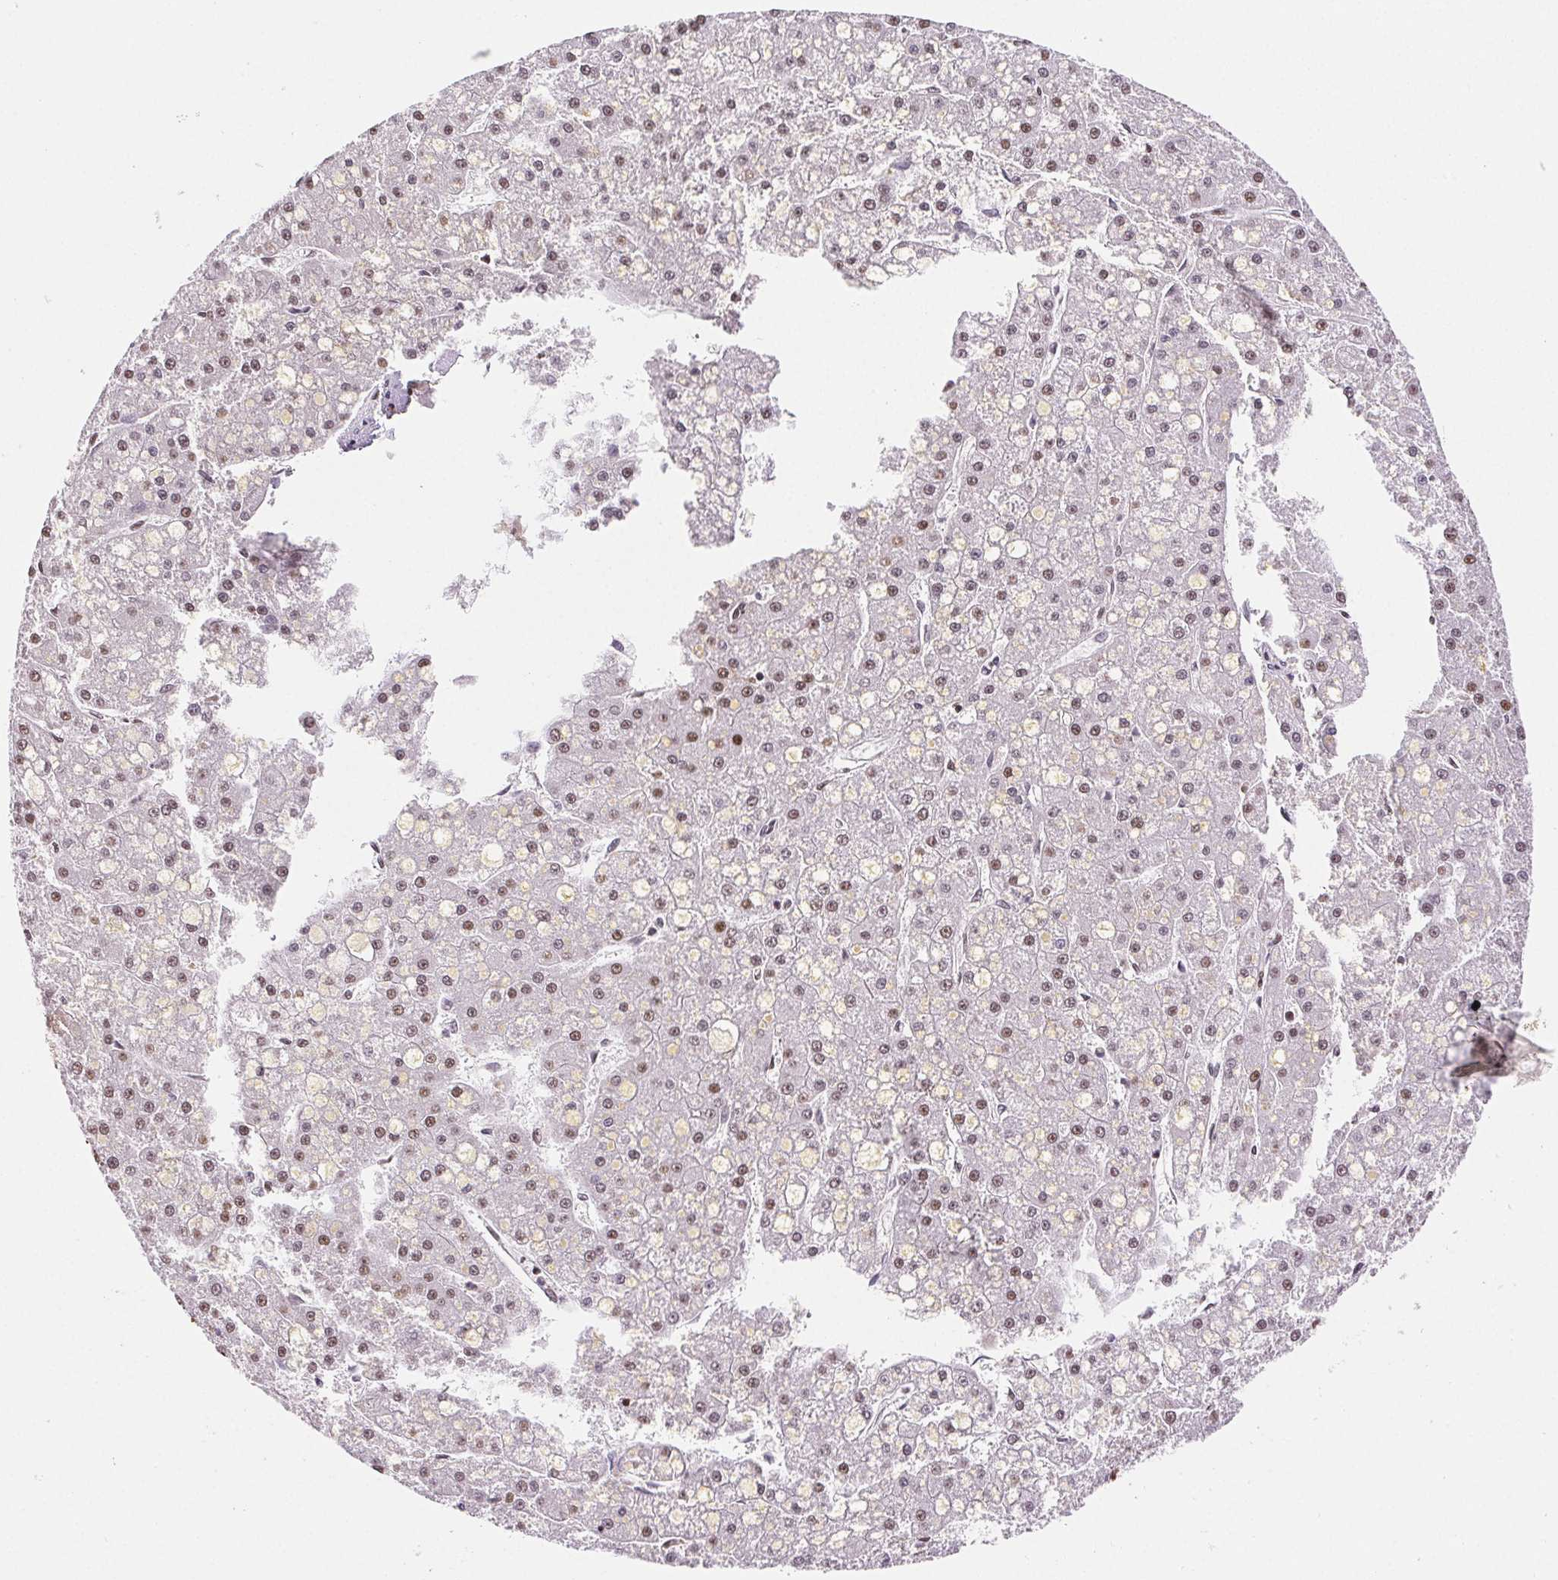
{"staining": {"intensity": "weak", "quantity": ">75%", "location": "nuclear"}, "tissue": "liver cancer", "cell_type": "Tumor cells", "image_type": "cancer", "snomed": [{"axis": "morphology", "description": "Carcinoma, Hepatocellular, NOS"}, {"axis": "topography", "description": "Liver"}], "caption": "Protein expression by immunohistochemistry (IHC) demonstrates weak nuclear staining in approximately >75% of tumor cells in liver cancer. Using DAB (3,3'-diaminobenzidine) (brown) and hematoxylin (blue) stains, captured at high magnification using brightfield microscopy.", "gene": "SET", "patient": {"sex": "male", "age": 67}}